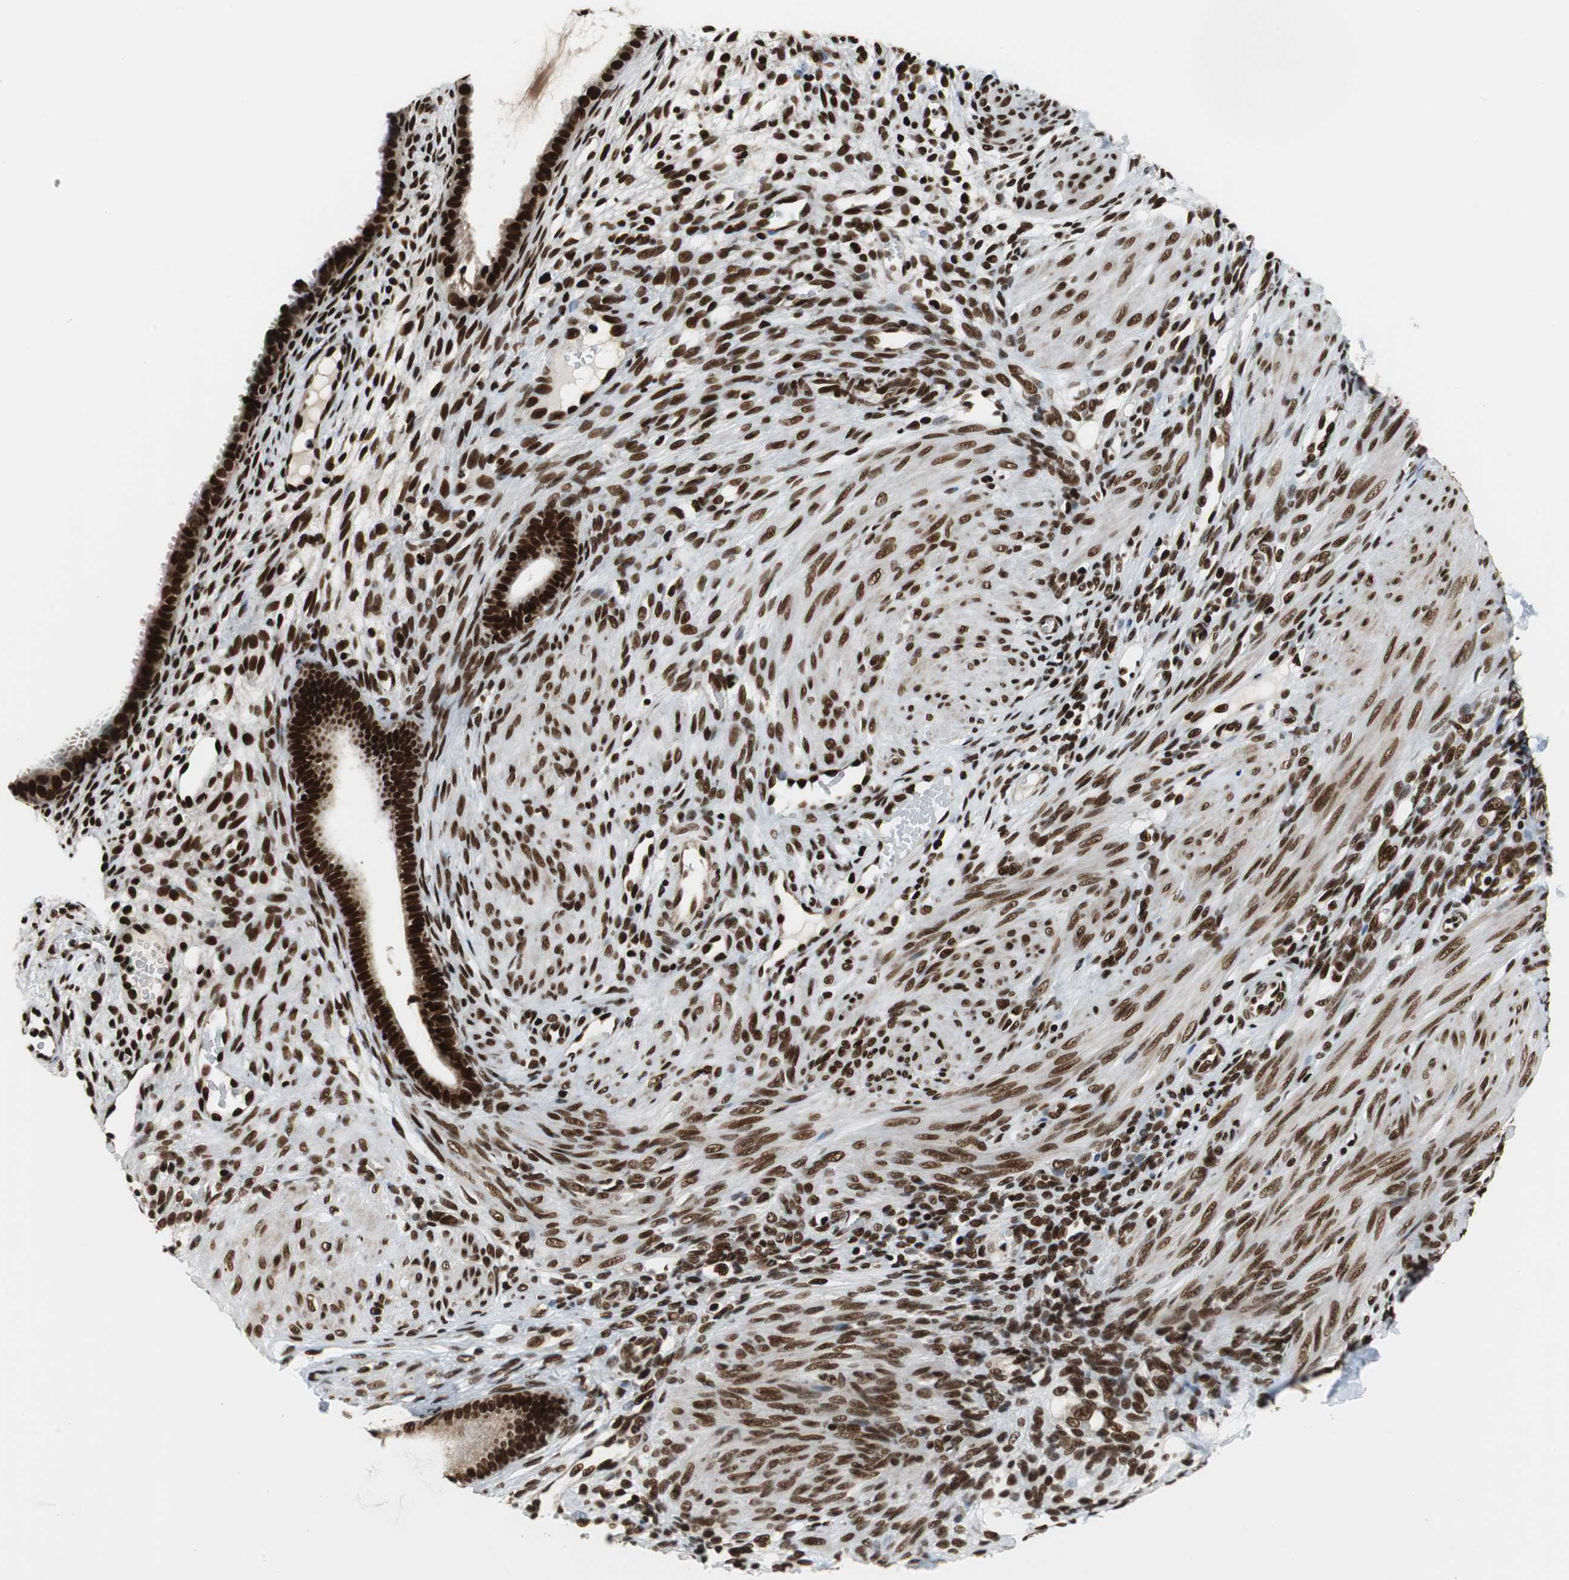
{"staining": {"intensity": "moderate", "quantity": ">75%", "location": "nuclear"}, "tissue": "endometrium", "cell_type": "Cells in endometrial stroma", "image_type": "normal", "snomed": [{"axis": "morphology", "description": "Normal tissue, NOS"}, {"axis": "topography", "description": "Endometrium"}], "caption": "The immunohistochemical stain shows moderate nuclear staining in cells in endometrial stroma of benign endometrium. (DAB IHC with brightfield microscopy, high magnification).", "gene": "HDAC1", "patient": {"sex": "female", "age": 72}}